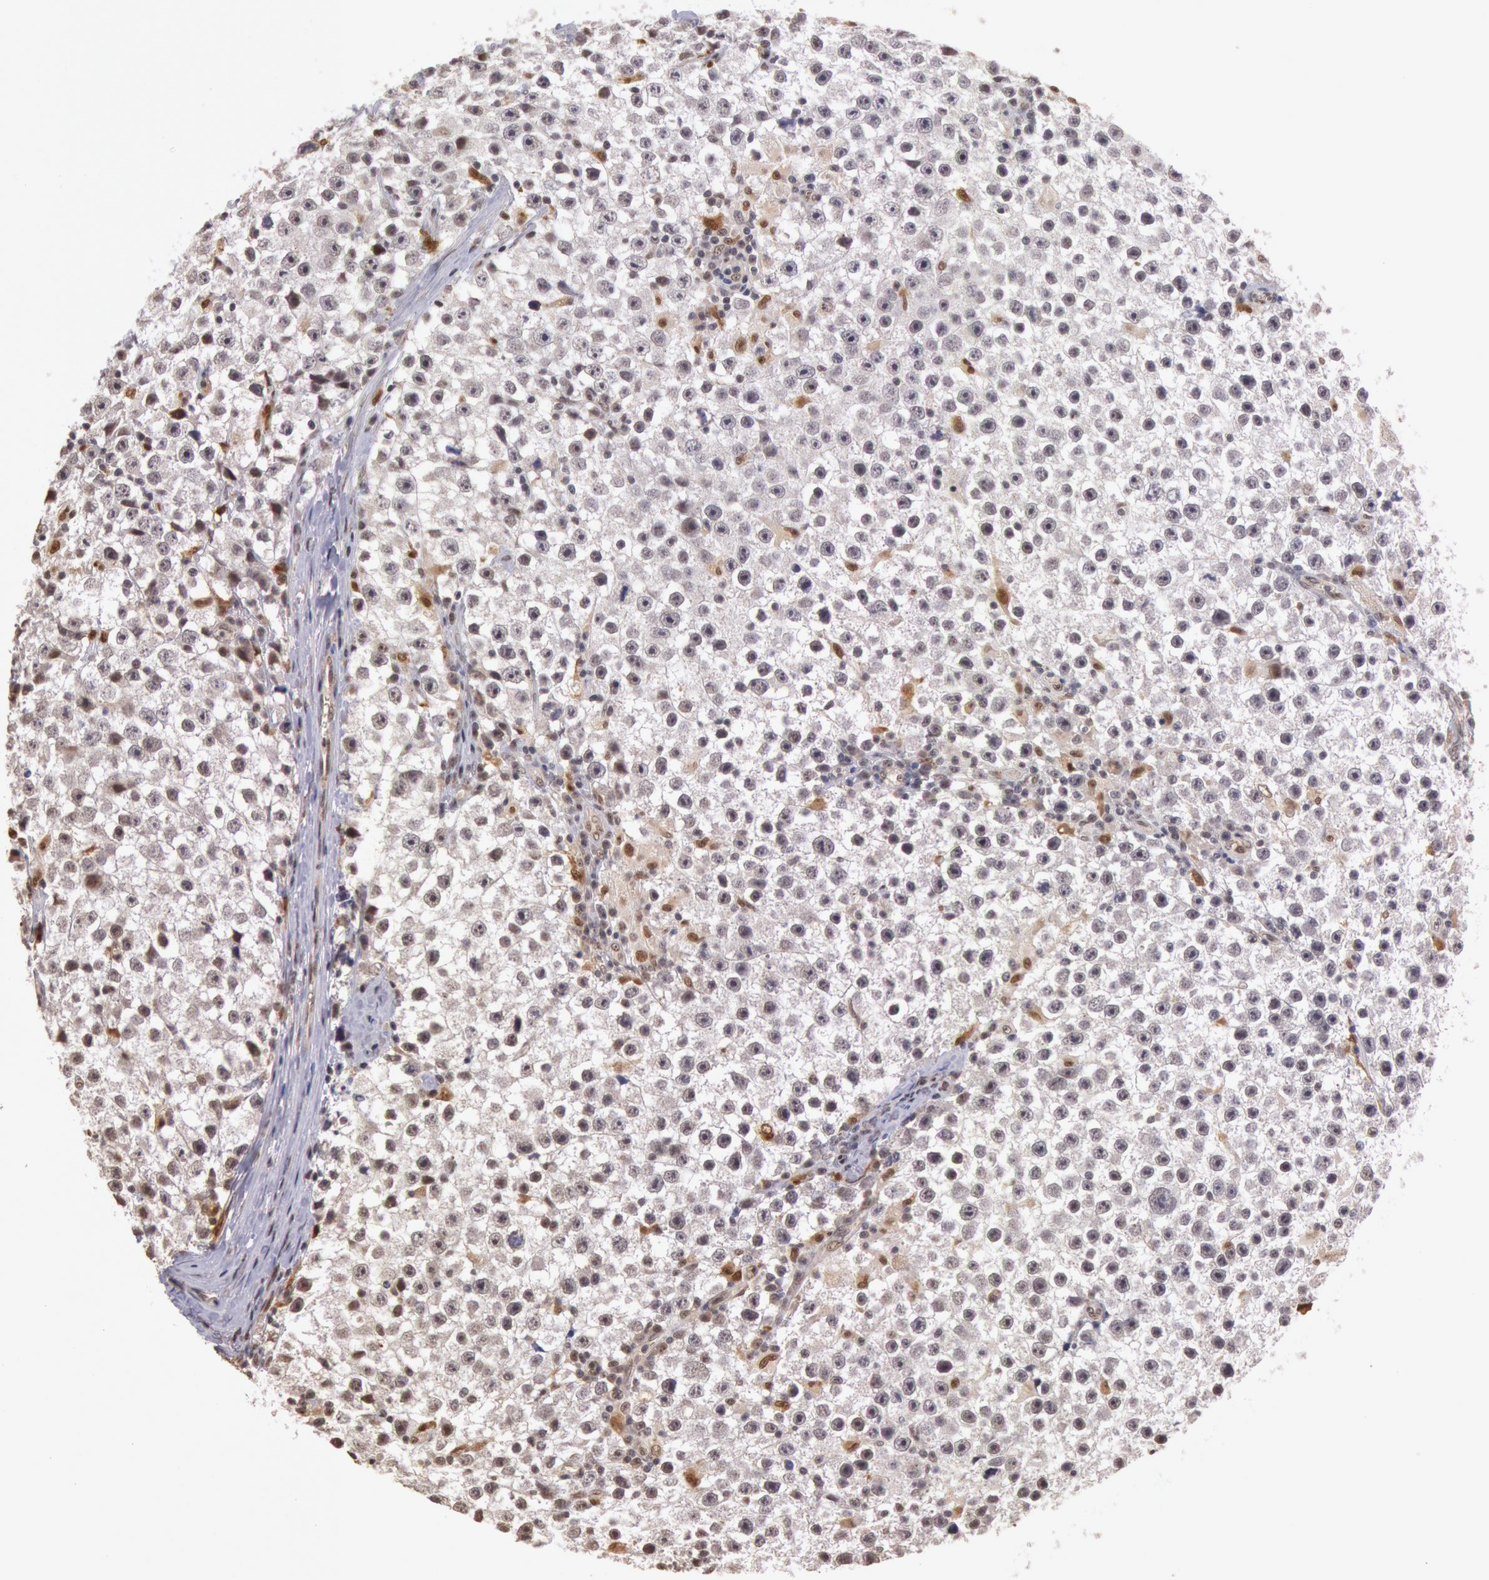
{"staining": {"intensity": "negative", "quantity": "none", "location": "none"}, "tissue": "testis cancer", "cell_type": "Tumor cells", "image_type": "cancer", "snomed": [{"axis": "morphology", "description": "Seminoma, NOS"}, {"axis": "topography", "description": "Testis"}], "caption": "High power microscopy photomicrograph of an immunohistochemistry (IHC) micrograph of testis seminoma, revealing no significant positivity in tumor cells. (Brightfield microscopy of DAB (3,3'-diaminobenzidine) immunohistochemistry at high magnification).", "gene": "LIG4", "patient": {"sex": "male", "age": 35}}